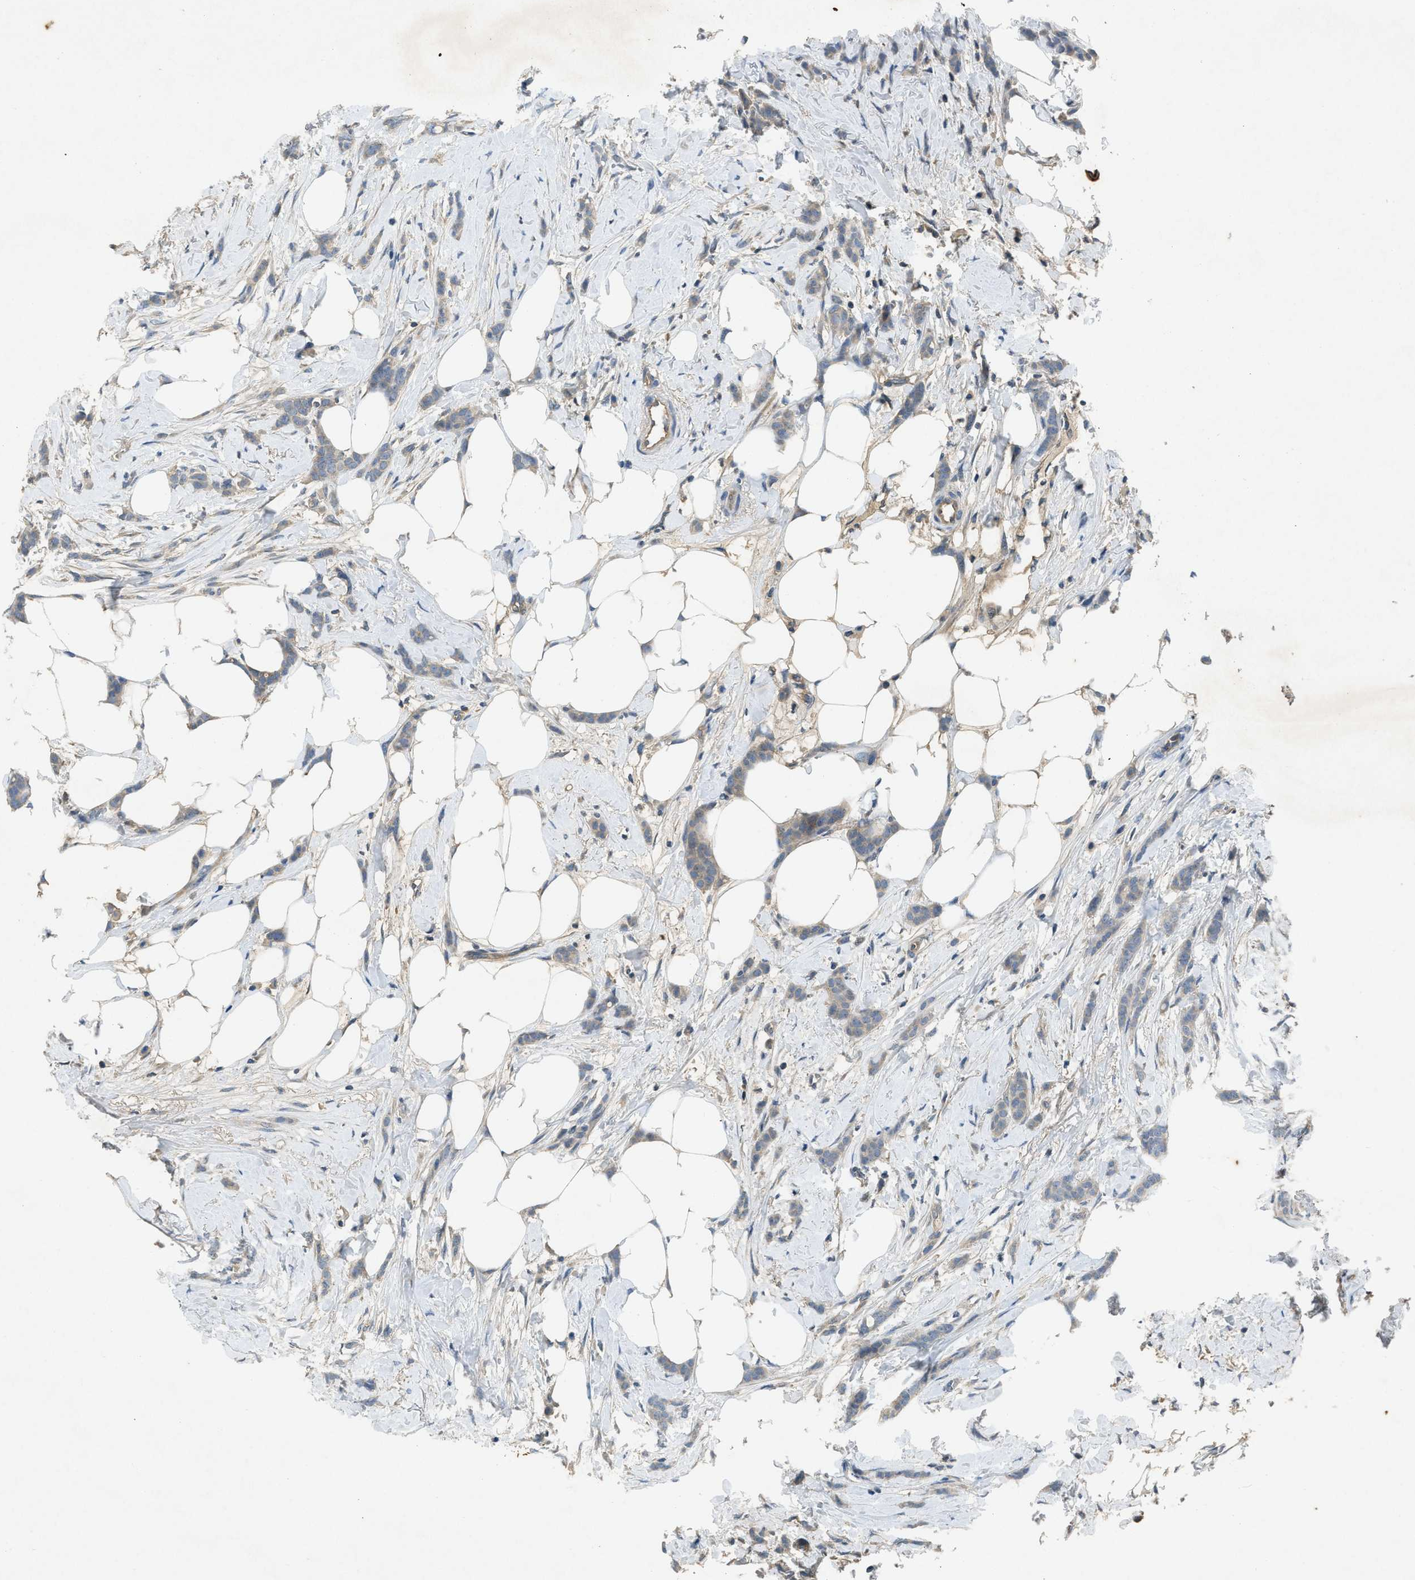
{"staining": {"intensity": "weak", "quantity": ">75%", "location": "cytoplasmic/membranous"}, "tissue": "breast cancer", "cell_type": "Tumor cells", "image_type": "cancer", "snomed": [{"axis": "morphology", "description": "Lobular carcinoma, in situ"}, {"axis": "morphology", "description": "Lobular carcinoma"}, {"axis": "topography", "description": "Breast"}], "caption": "Protein staining exhibits weak cytoplasmic/membranous staining in approximately >75% of tumor cells in breast cancer.", "gene": "PPP3CA", "patient": {"sex": "female", "age": 41}}